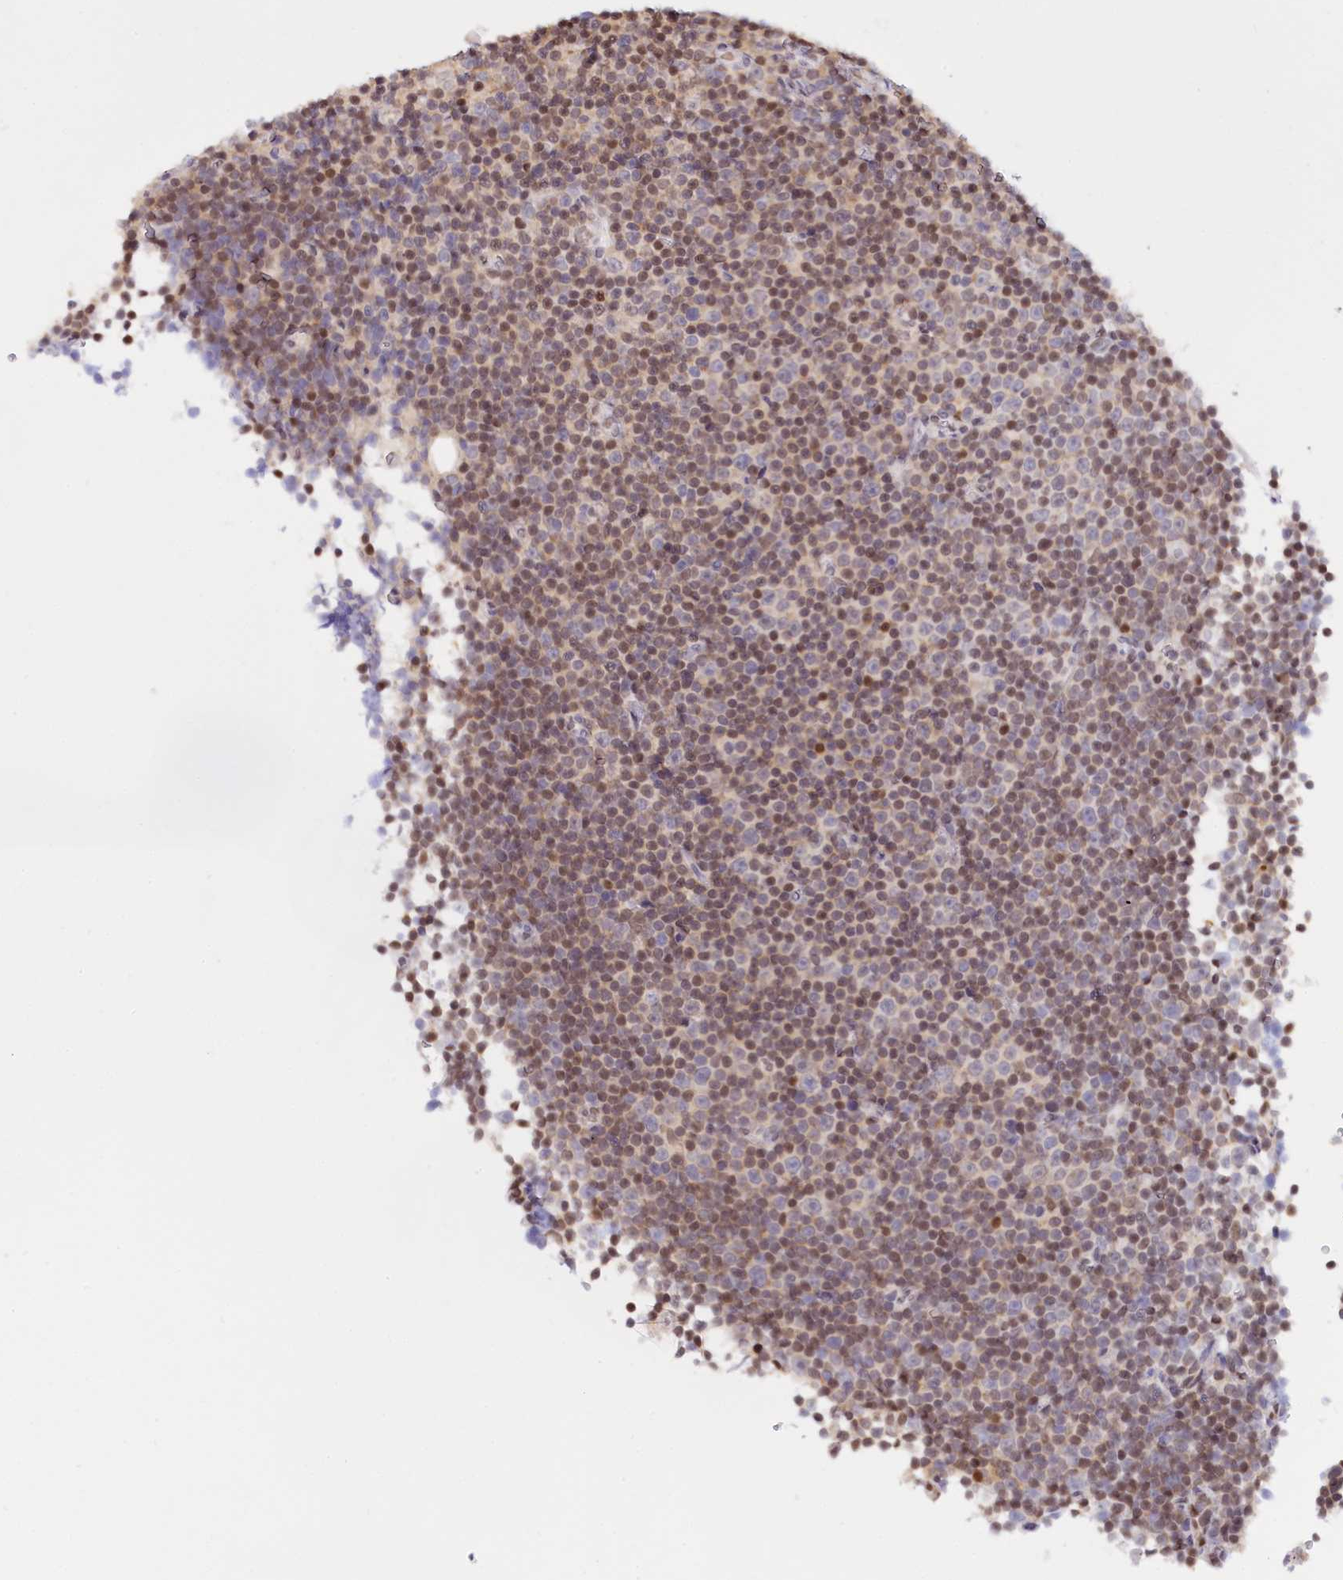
{"staining": {"intensity": "moderate", "quantity": ">75%", "location": "nuclear"}, "tissue": "lymphoma", "cell_type": "Tumor cells", "image_type": "cancer", "snomed": [{"axis": "morphology", "description": "Malignant lymphoma, non-Hodgkin's type, Low grade"}, {"axis": "topography", "description": "Lymph node"}], "caption": "Immunohistochemical staining of human lymphoma reveals moderate nuclear protein positivity in about >75% of tumor cells.", "gene": "IZUMO2", "patient": {"sex": "female", "age": 67}}